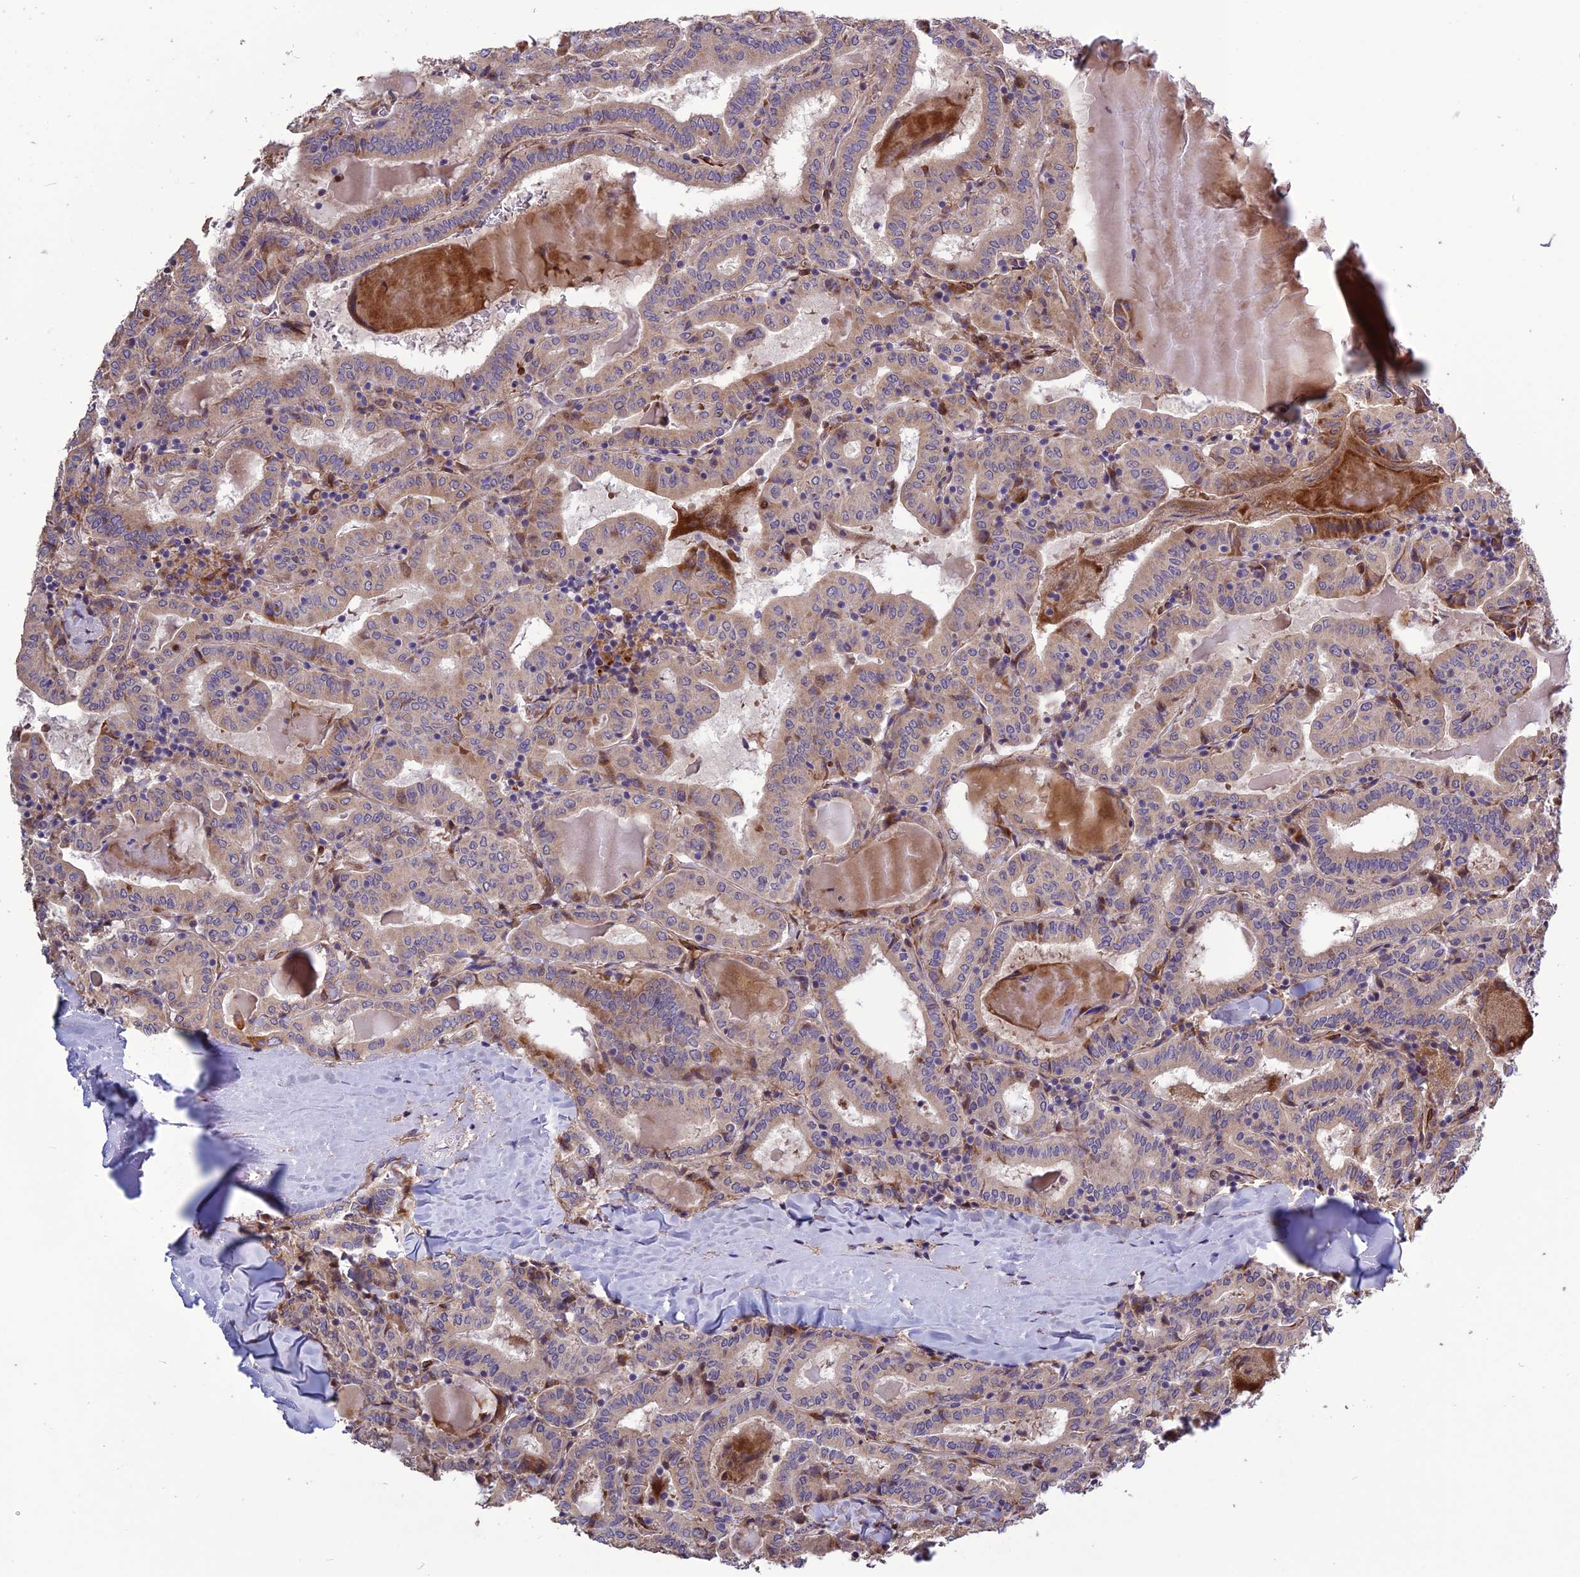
{"staining": {"intensity": "moderate", "quantity": "<25%", "location": "cytoplasmic/membranous"}, "tissue": "thyroid cancer", "cell_type": "Tumor cells", "image_type": "cancer", "snomed": [{"axis": "morphology", "description": "Papillary adenocarcinoma, NOS"}, {"axis": "topography", "description": "Thyroid gland"}], "caption": "Protein staining demonstrates moderate cytoplasmic/membranous positivity in approximately <25% of tumor cells in thyroid cancer (papillary adenocarcinoma). The protein of interest is stained brown, and the nuclei are stained in blue (DAB (3,3'-diaminobenzidine) IHC with brightfield microscopy, high magnification).", "gene": "SPG21", "patient": {"sex": "female", "age": 72}}